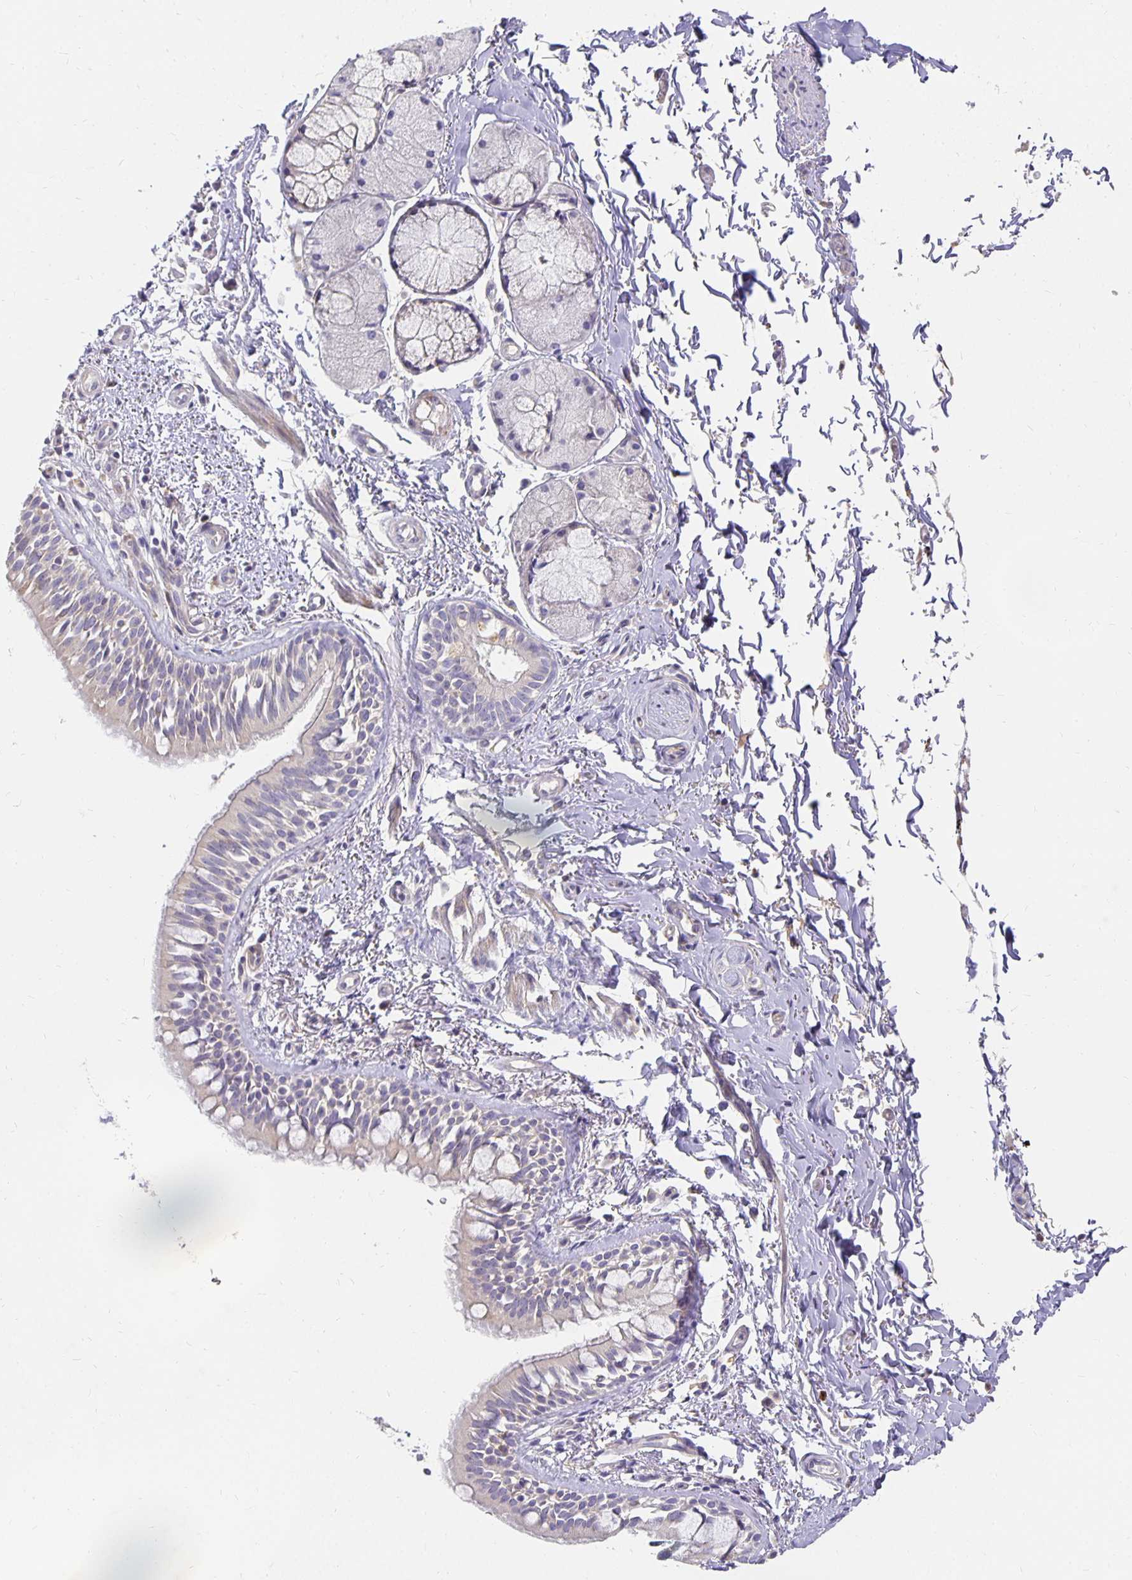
{"staining": {"intensity": "weak", "quantity": "<25%", "location": "cytoplasmic/membranous"}, "tissue": "bronchus", "cell_type": "Respiratory epithelial cells", "image_type": "normal", "snomed": [{"axis": "morphology", "description": "Normal tissue, NOS"}, {"axis": "topography", "description": "Lymph node"}, {"axis": "topography", "description": "Cartilage tissue"}, {"axis": "topography", "description": "Bronchus"}], "caption": "Micrograph shows no protein staining in respiratory epithelial cells of normal bronchus. Brightfield microscopy of immunohistochemistry stained with DAB (3,3'-diaminobenzidine) (brown) and hematoxylin (blue), captured at high magnification.", "gene": "PLOD1", "patient": {"sex": "female", "age": 70}}